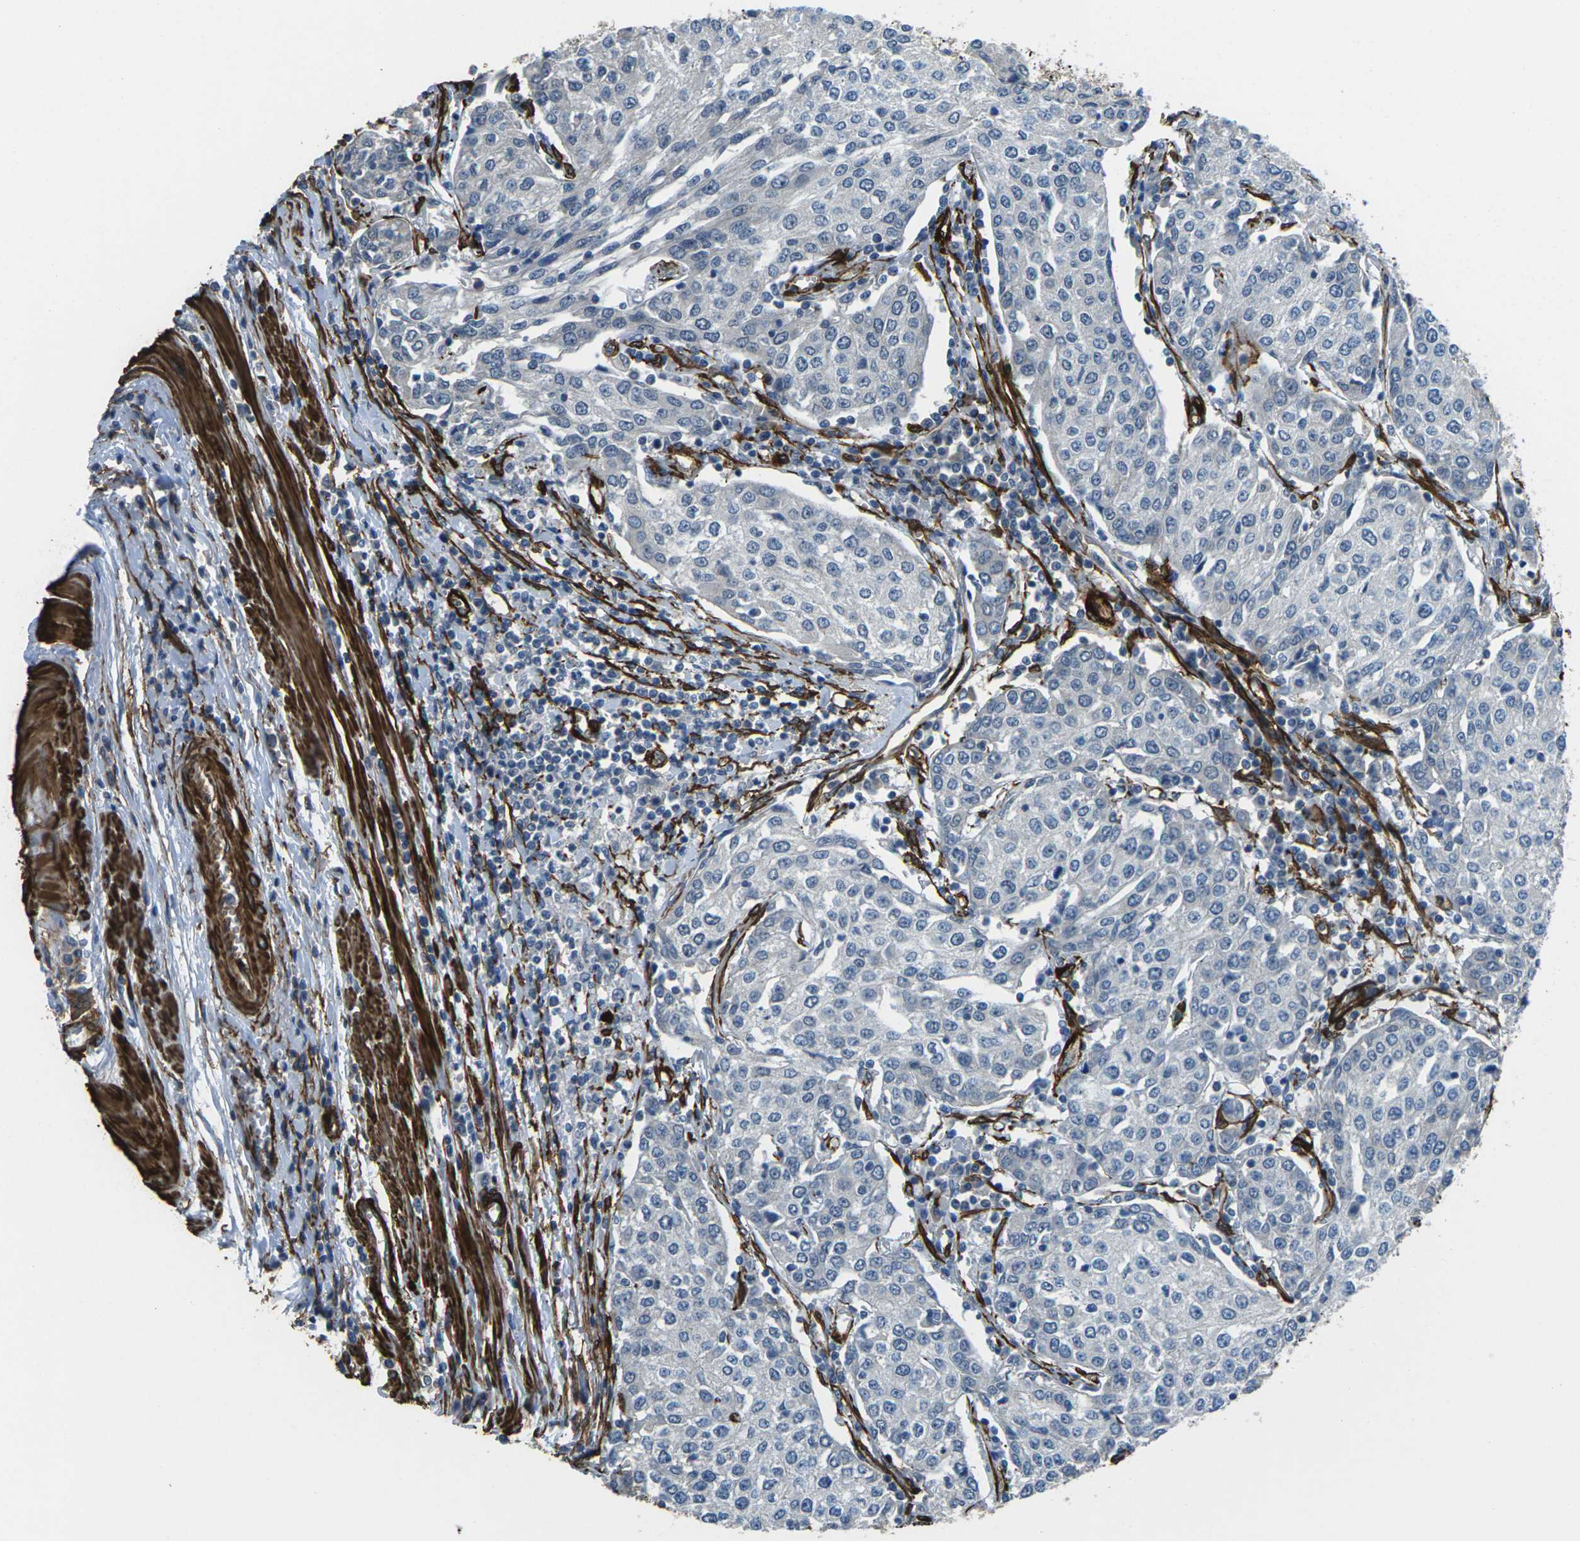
{"staining": {"intensity": "negative", "quantity": "none", "location": "none"}, "tissue": "urothelial cancer", "cell_type": "Tumor cells", "image_type": "cancer", "snomed": [{"axis": "morphology", "description": "Urothelial carcinoma, High grade"}, {"axis": "topography", "description": "Urinary bladder"}], "caption": "Protein analysis of urothelial carcinoma (high-grade) demonstrates no significant staining in tumor cells.", "gene": "GRAMD1C", "patient": {"sex": "female", "age": 85}}